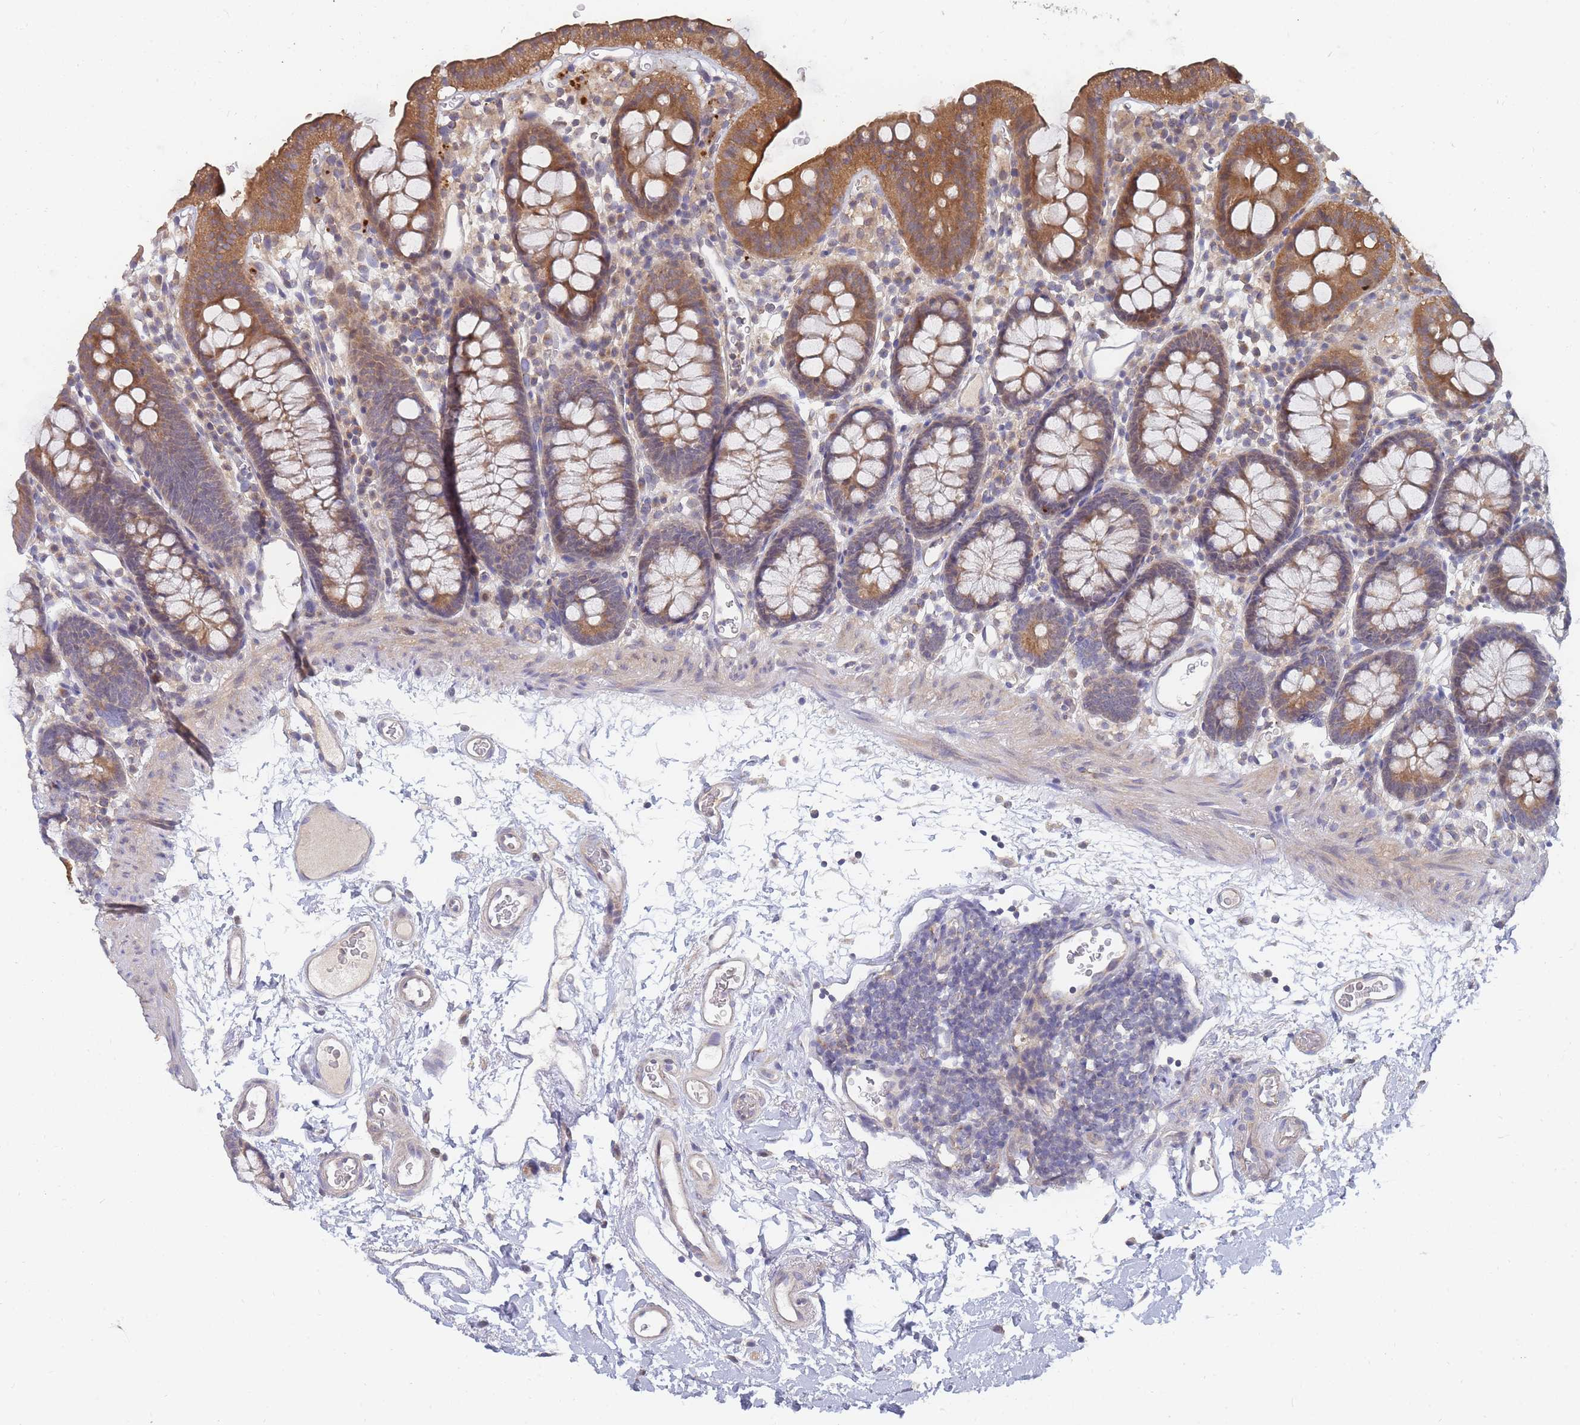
{"staining": {"intensity": "negative", "quantity": "none", "location": "none"}, "tissue": "colon", "cell_type": "Endothelial cells", "image_type": "normal", "snomed": [{"axis": "morphology", "description": "Normal tissue, NOS"}, {"axis": "topography", "description": "Colon"}], "caption": "This photomicrograph is of benign colon stained with IHC to label a protein in brown with the nuclei are counter-stained blue. There is no expression in endothelial cells.", "gene": "SLC35F5", "patient": {"sex": "male", "age": 75}}